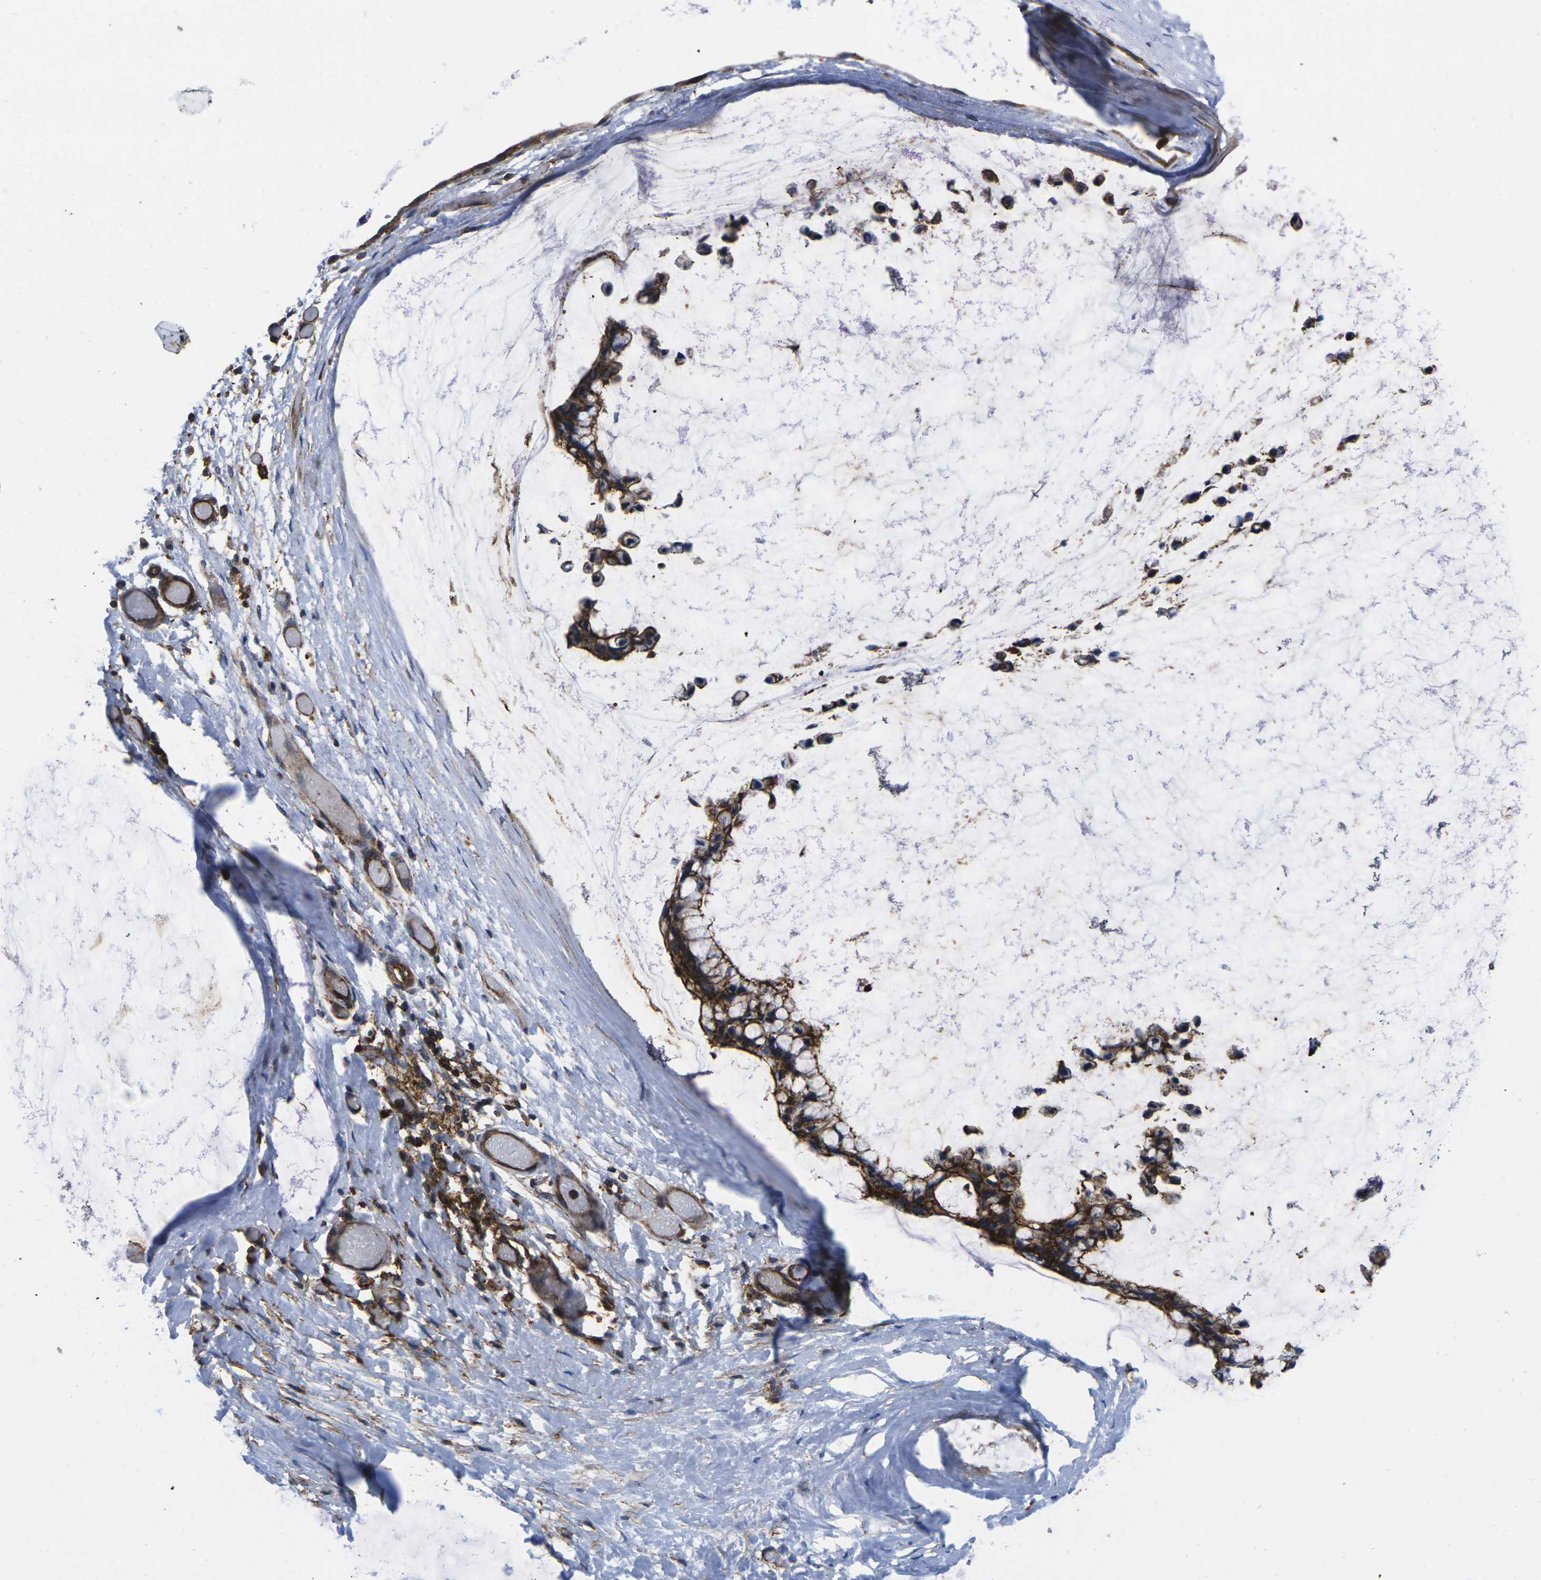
{"staining": {"intensity": "strong", "quantity": ">75%", "location": "cytoplasmic/membranous"}, "tissue": "ovarian cancer", "cell_type": "Tumor cells", "image_type": "cancer", "snomed": [{"axis": "morphology", "description": "Cystadenocarcinoma, mucinous, NOS"}, {"axis": "topography", "description": "Ovary"}], "caption": "A micrograph of ovarian mucinous cystadenocarcinoma stained for a protein reveals strong cytoplasmic/membranous brown staining in tumor cells.", "gene": "IQGAP1", "patient": {"sex": "female", "age": 39}}